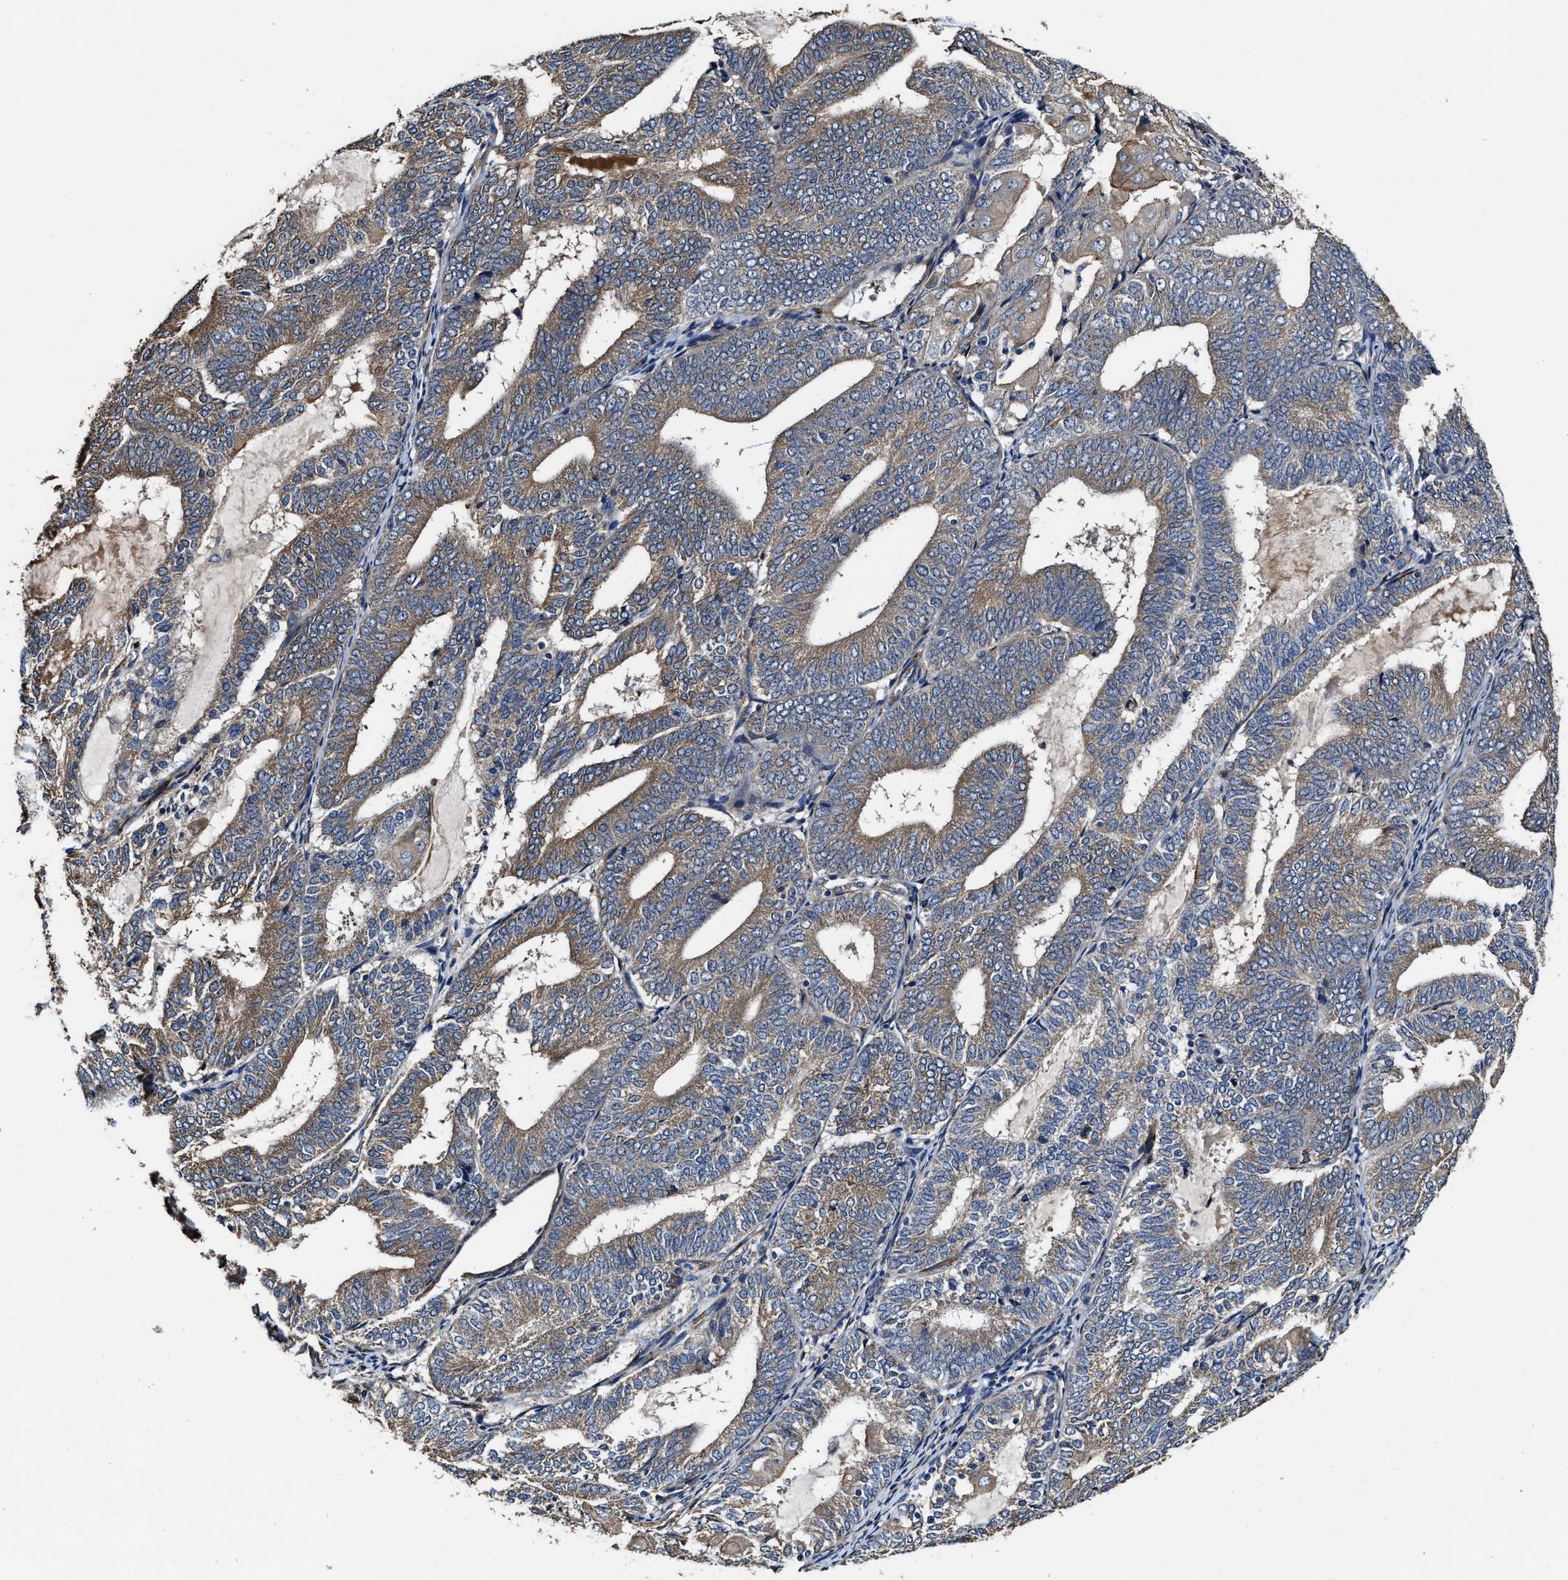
{"staining": {"intensity": "weak", "quantity": ">75%", "location": "cytoplasmic/membranous"}, "tissue": "endometrial cancer", "cell_type": "Tumor cells", "image_type": "cancer", "snomed": [{"axis": "morphology", "description": "Adenocarcinoma, NOS"}, {"axis": "topography", "description": "Endometrium"}], "caption": "Endometrial cancer (adenocarcinoma) stained with immunohistochemistry exhibits weak cytoplasmic/membranous positivity in approximately >75% of tumor cells.", "gene": "IDNK", "patient": {"sex": "female", "age": 81}}